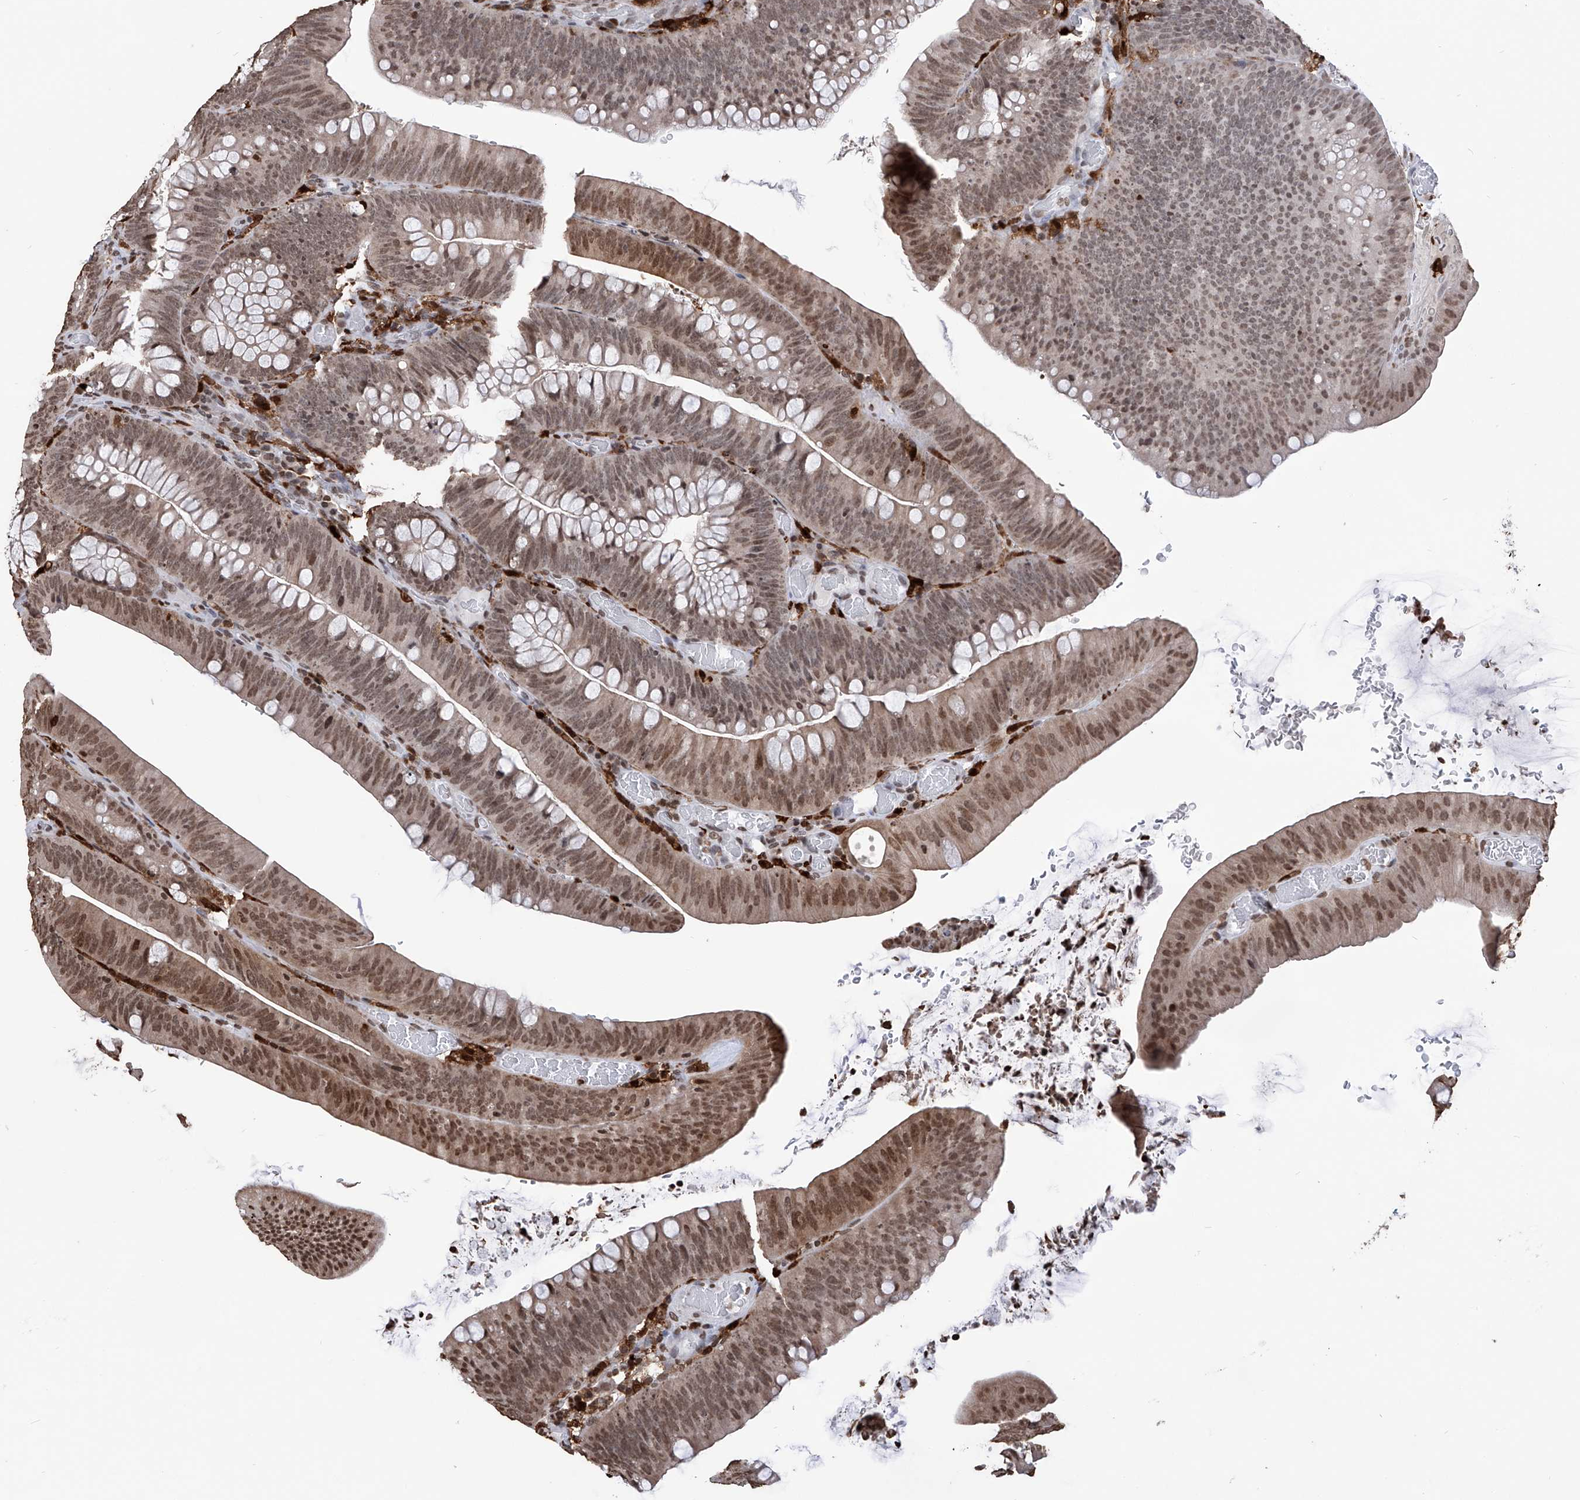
{"staining": {"intensity": "moderate", "quantity": ">75%", "location": "nuclear"}, "tissue": "colorectal cancer", "cell_type": "Tumor cells", "image_type": "cancer", "snomed": [{"axis": "morphology", "description": "Normal tissue, NOS"}, {"axis": "topography", "description": "Colon"}], "caption": "Immunohistochemical staining of human colorectal cancer displays medium levels of moderate nuclear expression in approximately >75% of tumor cells.", "gene": "CFAP410", "patient": {"sex": "female", "age": 82}}